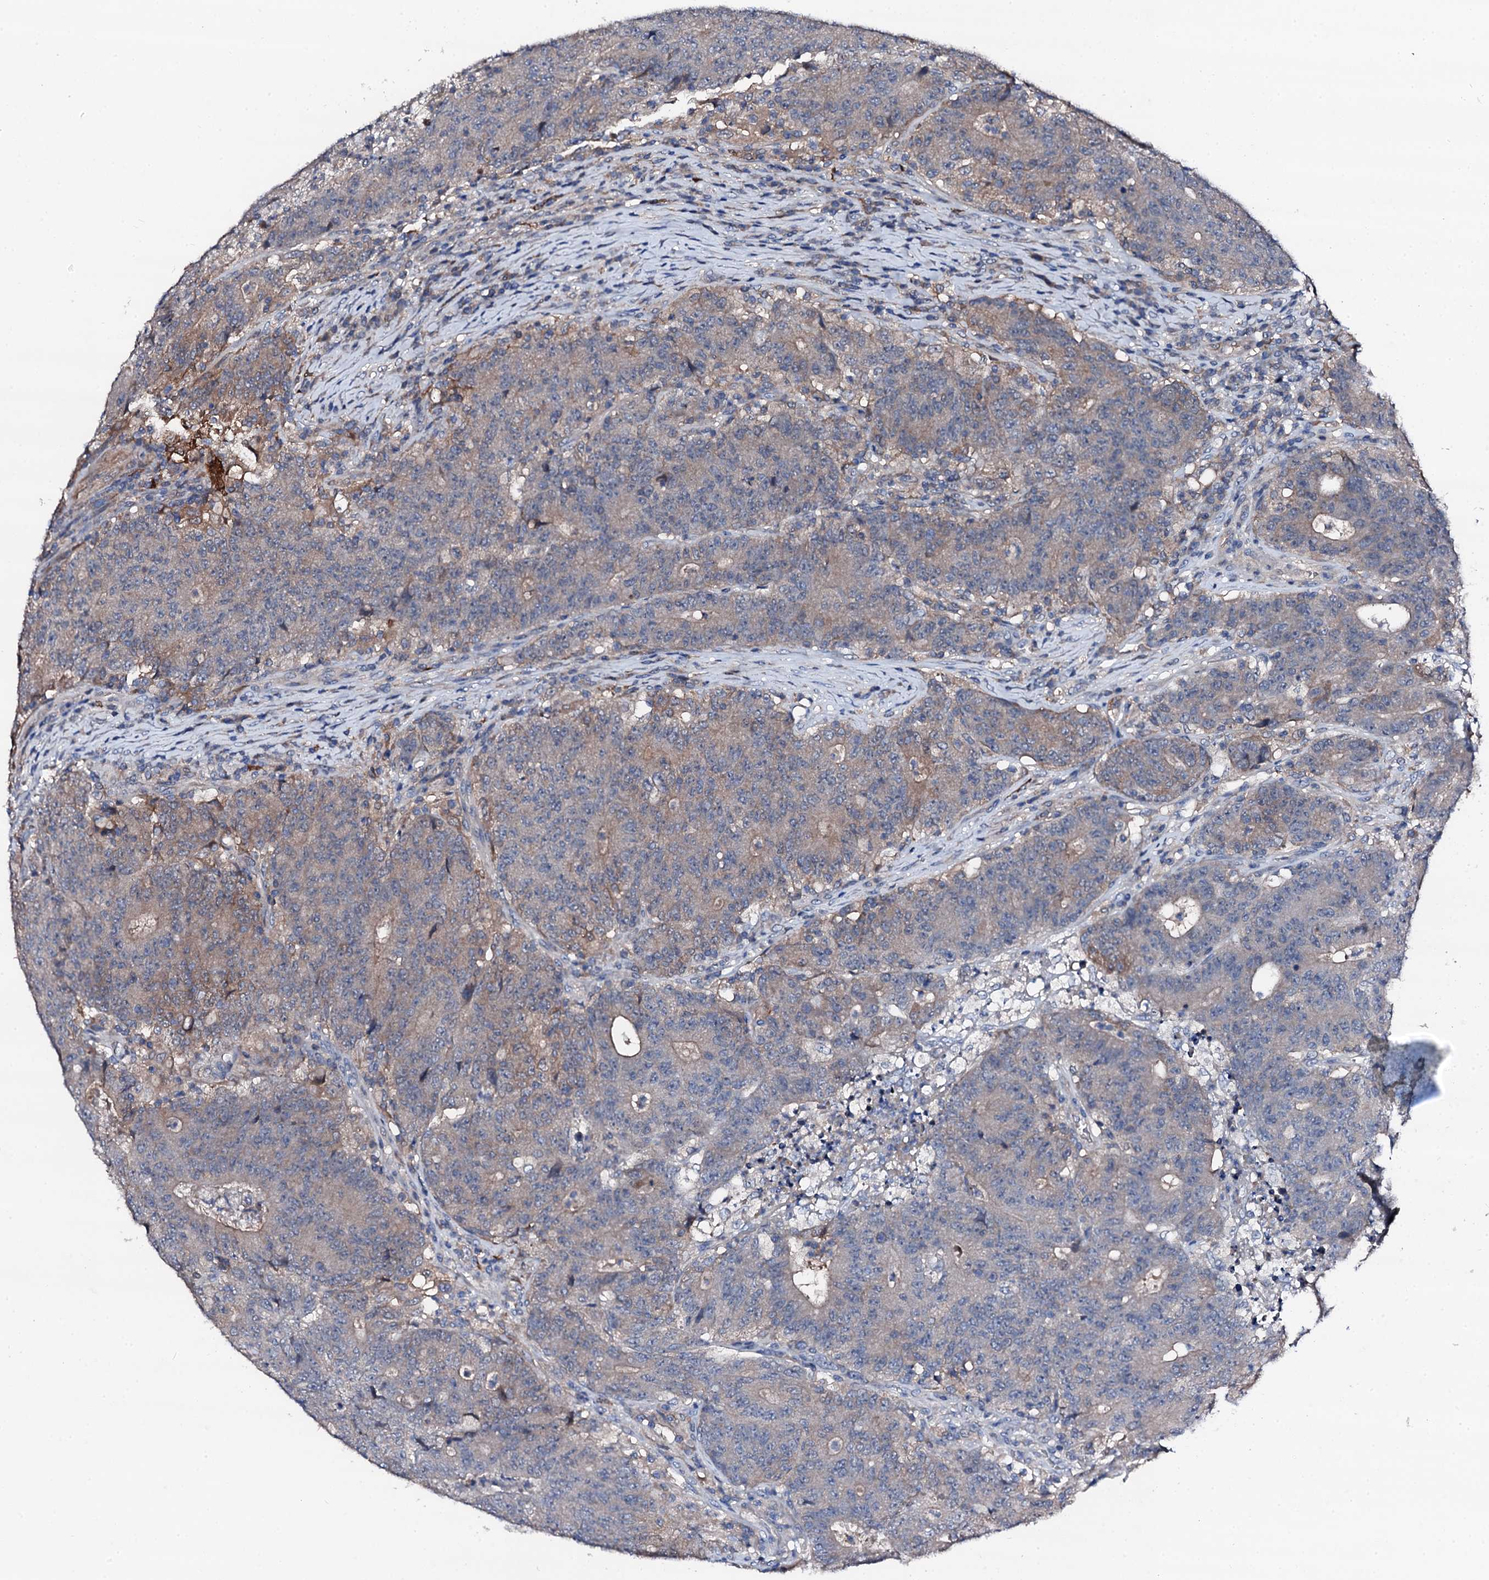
{"staining": {"intensity": "weak", "quantity": "<25%", "location": "cytoplasmic/membranous"}, "tissue": "colorectal cancer", "cell_type": "Tumor cells", "image_type": "cancer", "snomed": [{"axis": "morphology", "description": "Adenocarcinoma, NOS"}, {"axis": "topography", "description": "Colon"}], "caption": "Tumor cells show no significant staining in colorectal adenocarcinoma.", "gene": "TRAFD1", "patient": {"sex": "female", "age": 75}}